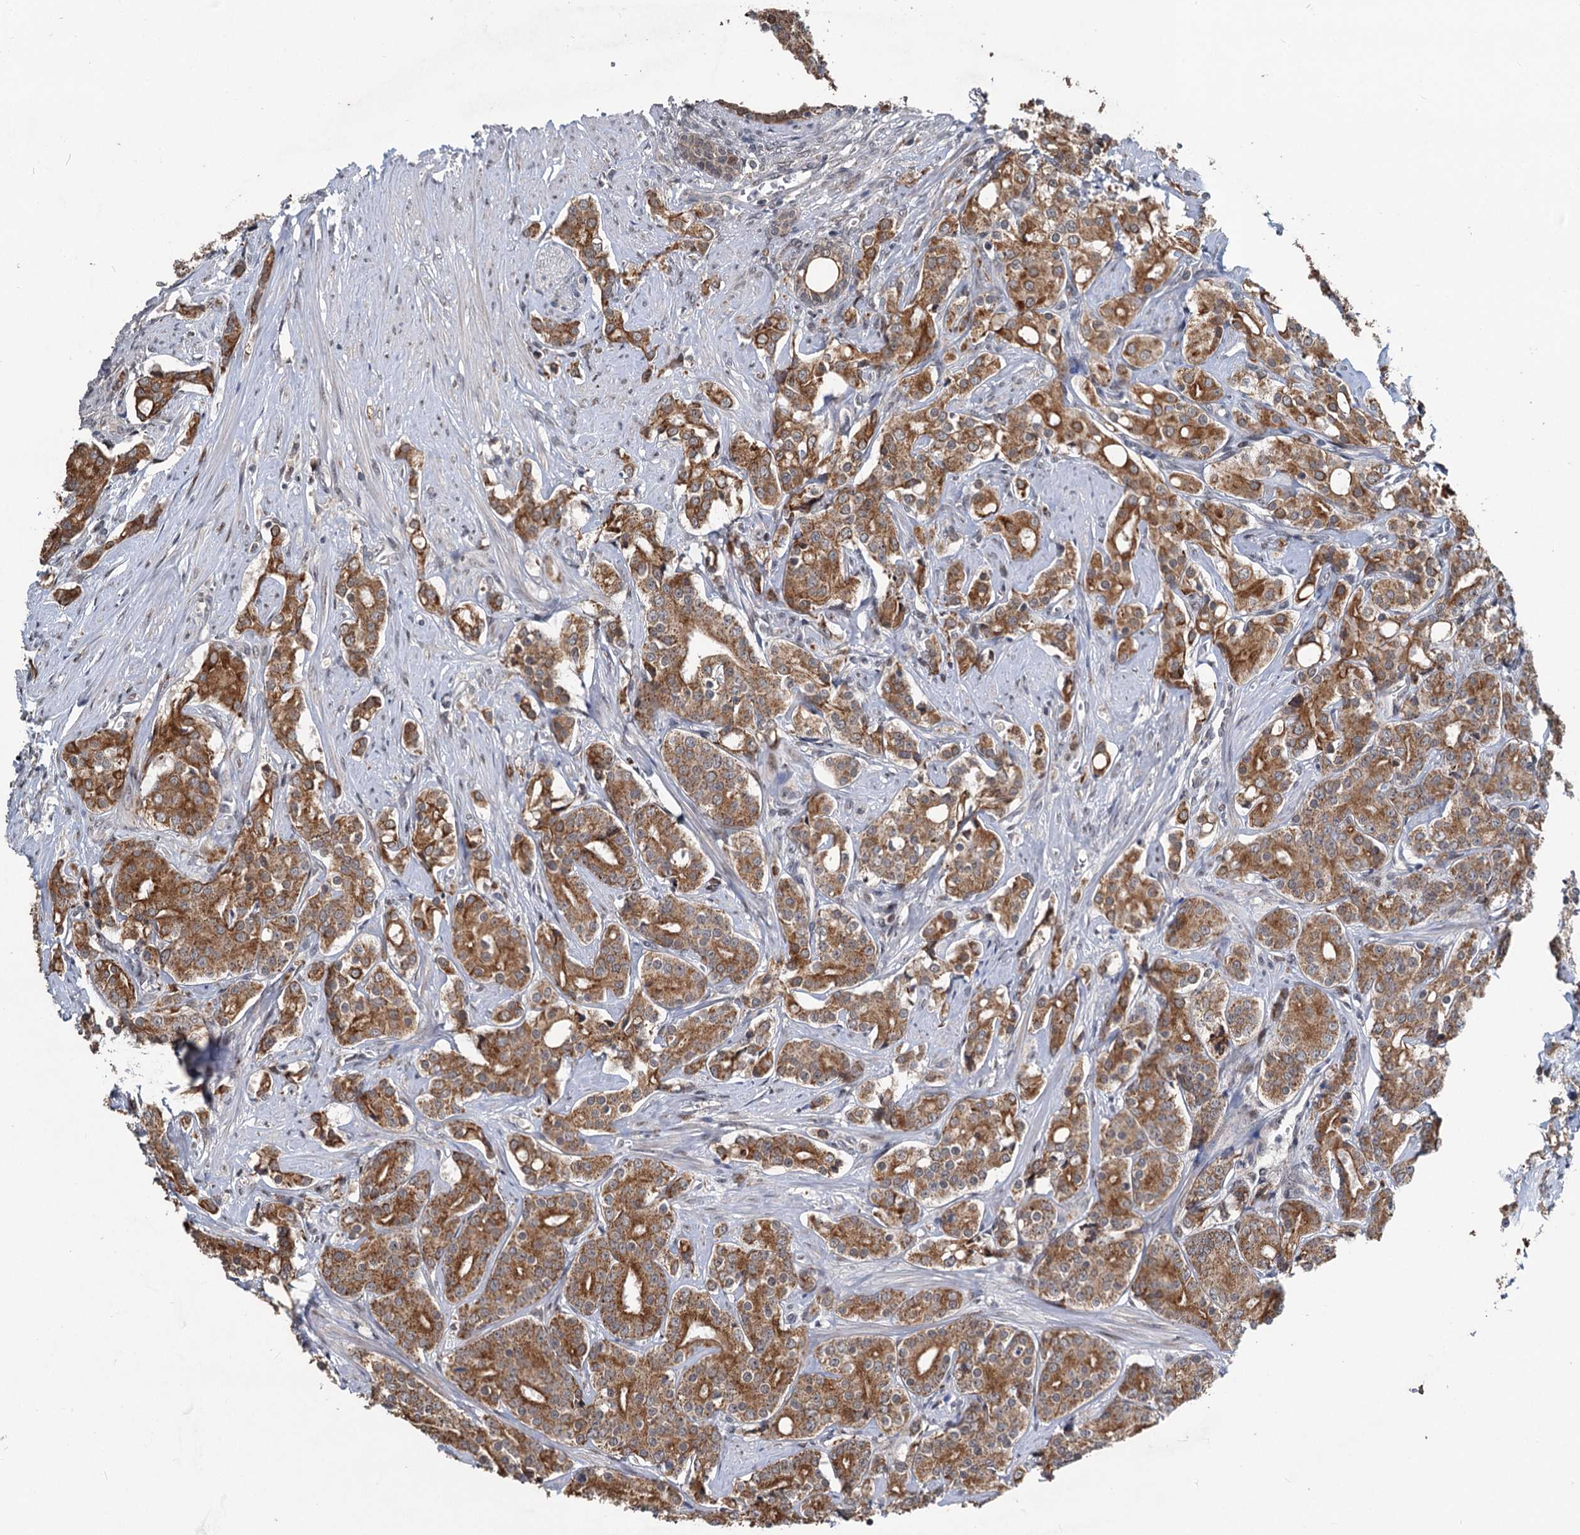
{"staining": {"intensity": "moderate", "quantity": ">75%", "location": "cytoplasmic/membranous"}, "tissue": "prostate cancer", "cell_type": "Tumor cells", "image_type": "cancer", "snomed": [{"axis": "morphology", "description": "Adenocarcinoma, High grade"}, {"axis": "topography", "description": "Prostate"}], "caption": "Protein positivity by IHC exhibits moderate cytoplasmic/membranous staining in approximately >75% of tumor cells in prostate cancer. (DAB = brown stain, brightfield microscopy at high magnification).", "gene": "RITA1", "patient": {"sex": "male", "age": 62}}